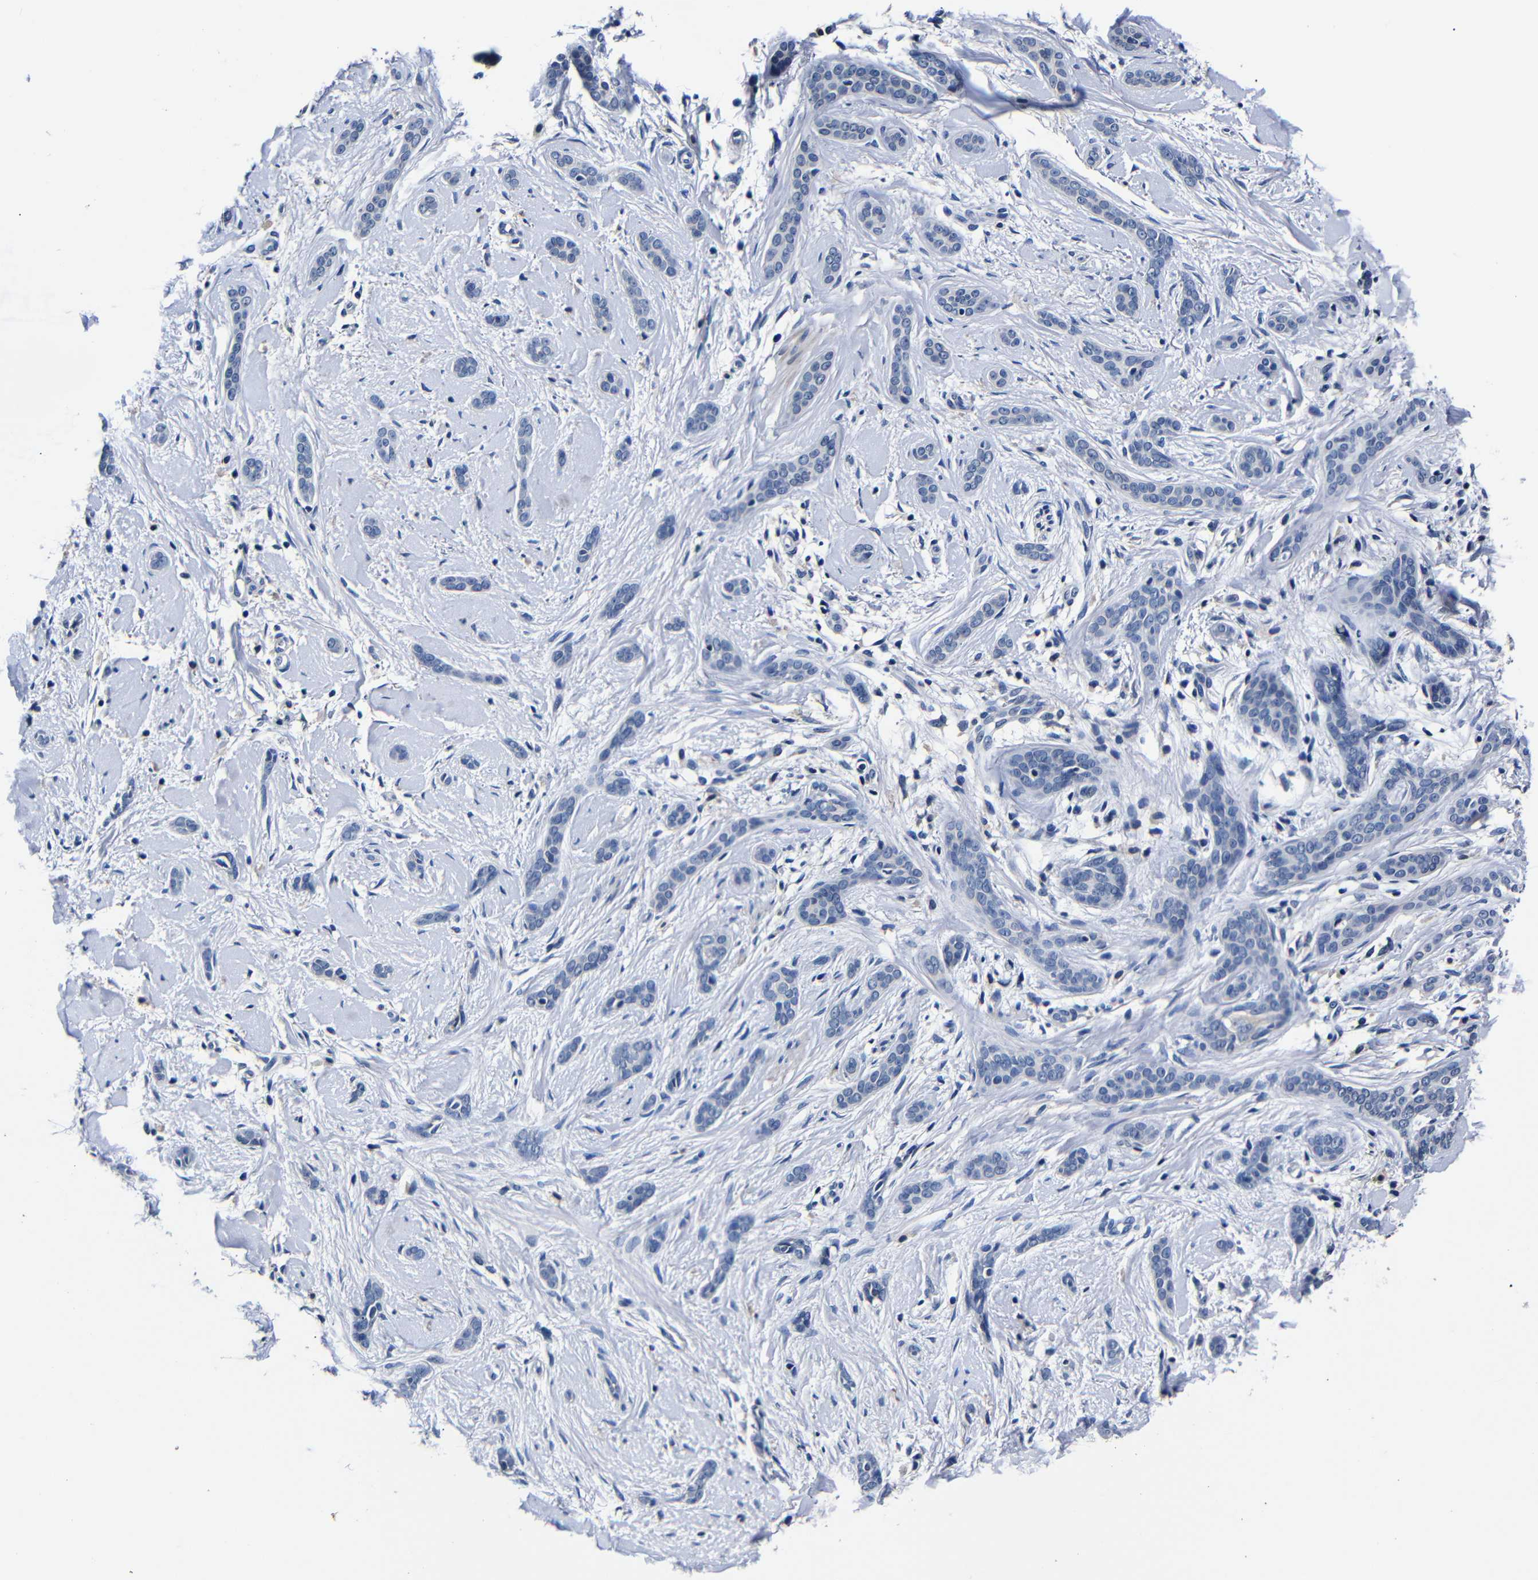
{"staining": {"intensity": "negative", "quantity": "none", "location": "none"}, "tissue": "skin cancer", "cell_type": "Tumor cells", "image_type": "cancer", "snomed": [{"axis": "morphology", "description": "Basal cell carcinoma"}, {"axis": "morphology", "description": "Adnexal tumor, benign"}, {"axis": "topography", "description": "Skin"}], "caption": "This is an IHC histopathology image of skin cancer (benign adnexal tumor). There is no expression in tumor cells.", "gene": "DEPP1", "patient": {"sex": "female", "age": 42}}